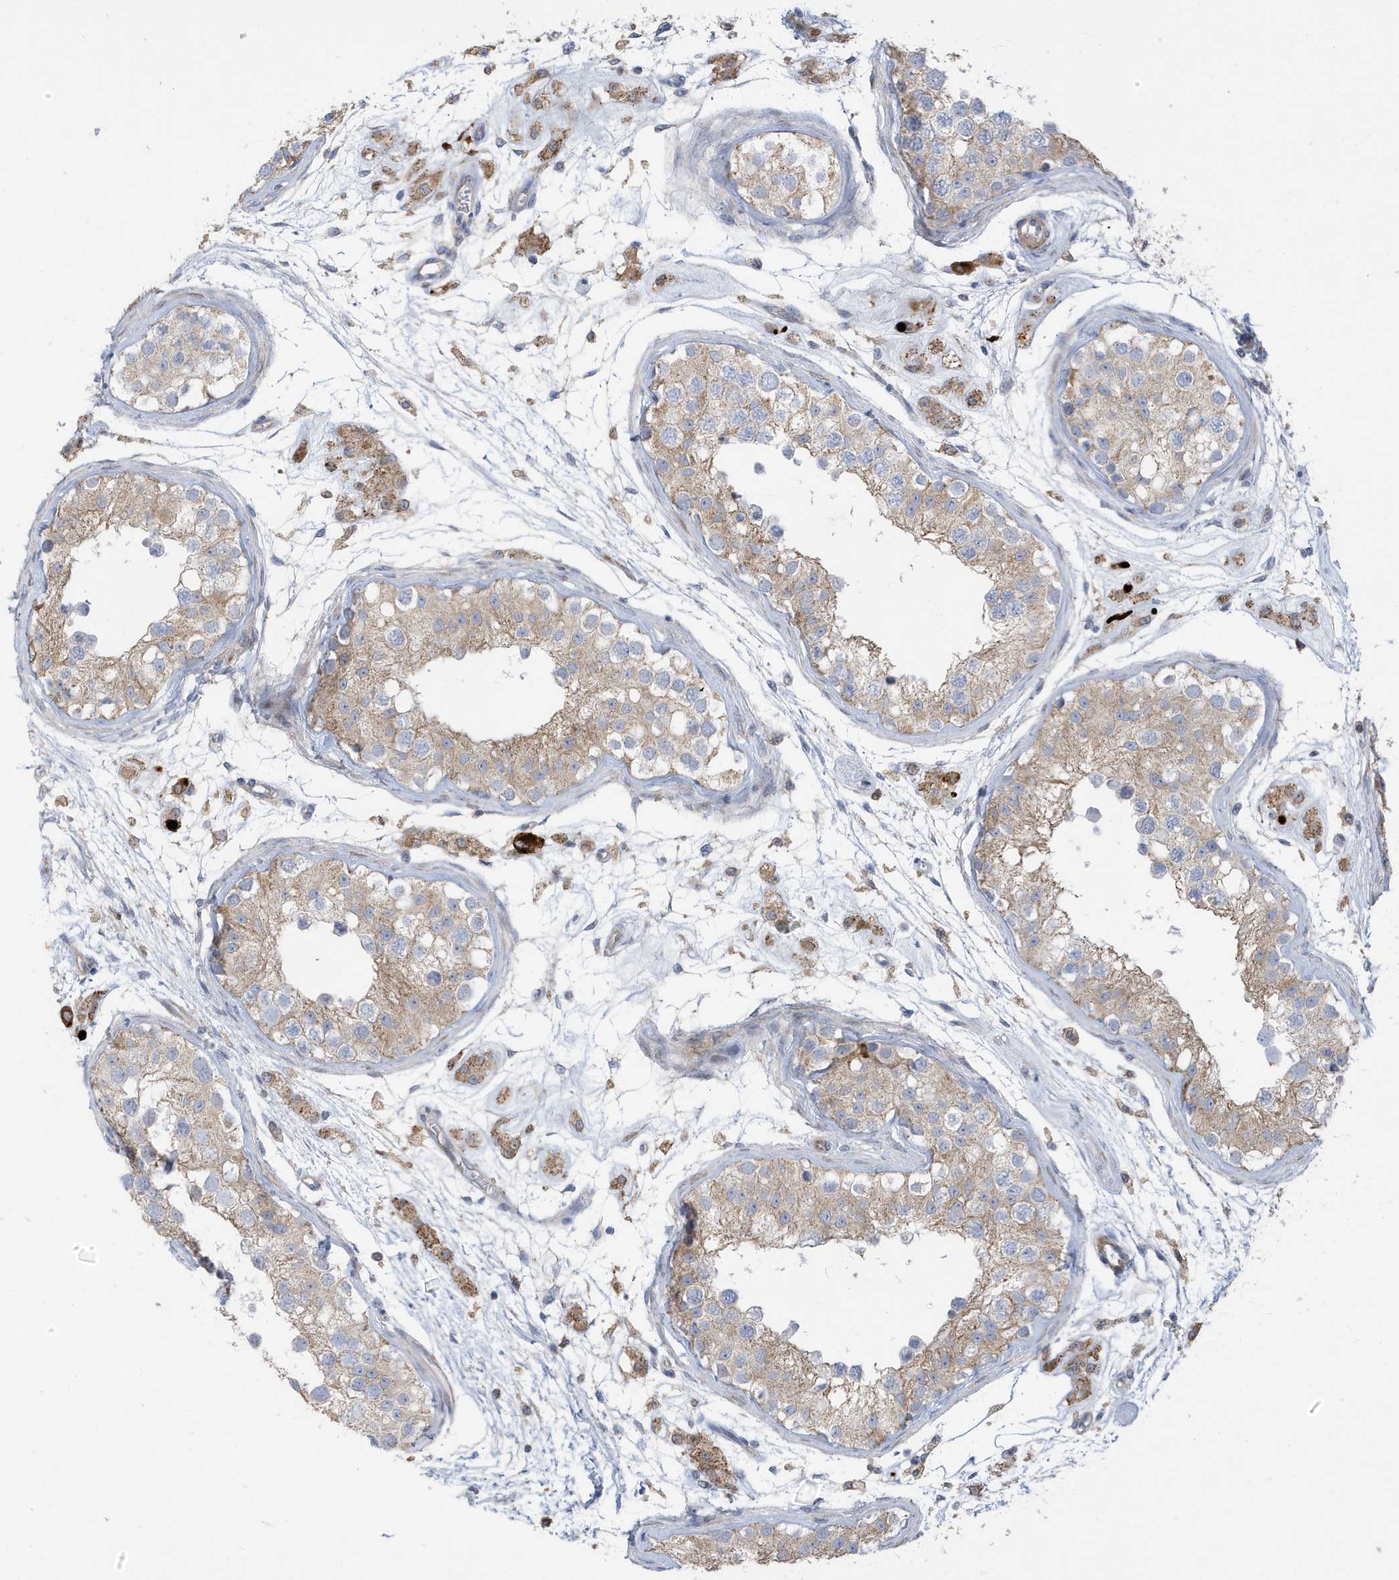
{"staining": {"intensity": "weak", "quantity": "25%-75%", "location": "cytoplasmic/membranous"}, "tissue": "testis", "cell_type": "Cells in seminiferous ducts", "image_type": "normal", "snomed": [{"axis": "morphology", "description": "Normal tissue, NOS"}, {"axis": "morphology", "description": "Adenocarcinoma, metastatic, NOS"}, {"axis": "topography", "description": "Testis"}], "caption": "DAB (3,3'-diaminobenzidine) immunohistochemical staining of unremarkable testis shows weak cytoplasmic/membranous protein staining in approximately 25%-75% of cells in seminiferous ducts. (DAB IHC, brown staining for protein, blue staining for nuclei).", "gene": "ATP13A5", "patient": {"sex": "male", "age": 26}}